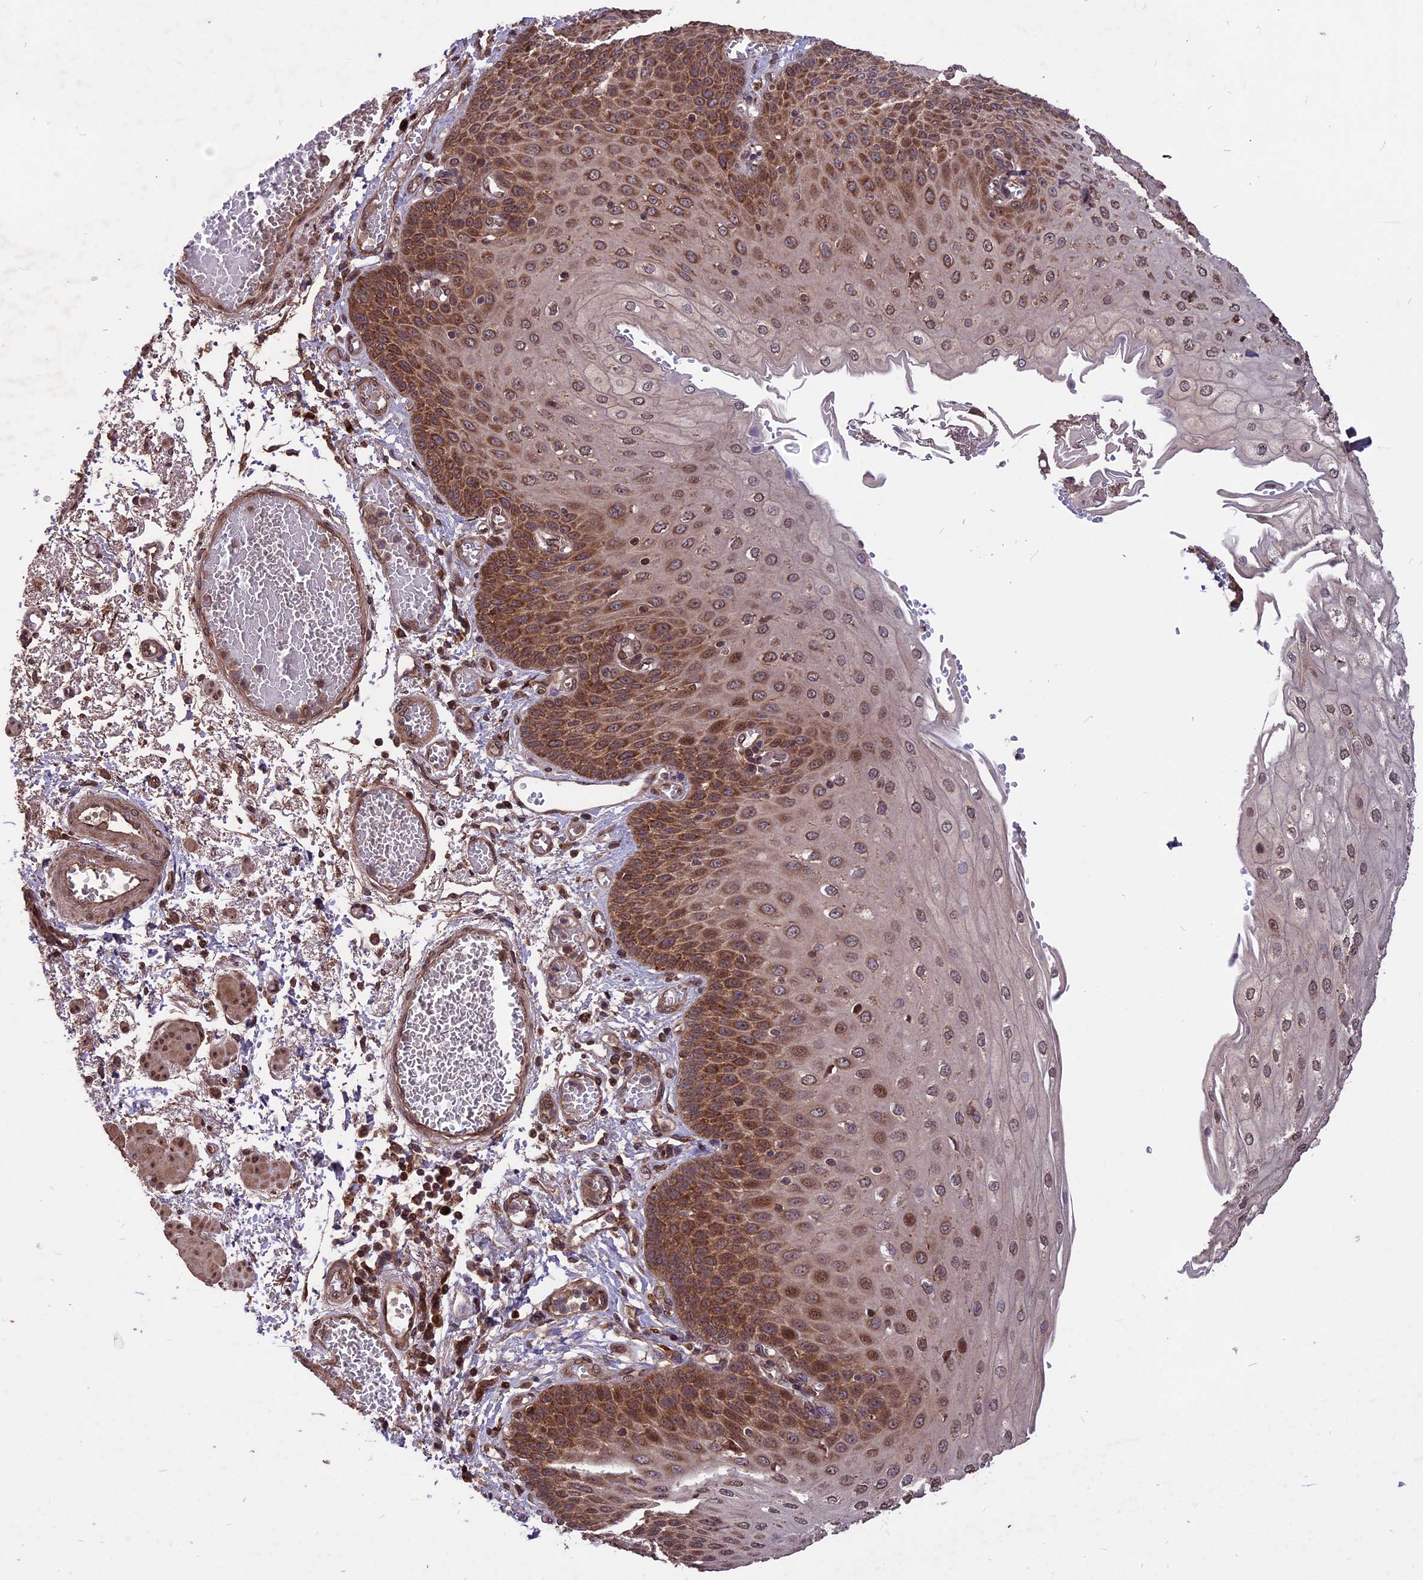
{"staining": {"intensity": "strong", "quantity": ">75%", "location": "cytoplasmic/membranous,nuclear"}, "tissue": "esophagus", "cell_type": "Squamous epithelial cells", "image_type": "normal", "snomed": [{"axis": "morphology", "description": "Normal tissue, NOS"}, {"axis": "topography", "description": "Esophagus"}], "caption": "Squamous epithelial cells reveal strong cytoplasmic/membranous,nuclear staining in approximately >75% of cells in normal esophagus. Using DAB (brown) and hematoxylin (blue) stains, captured at high magnification using brightfield microscopy.", "gene": "ZNF598", "patient": {"sex": "male", "age": 81}}